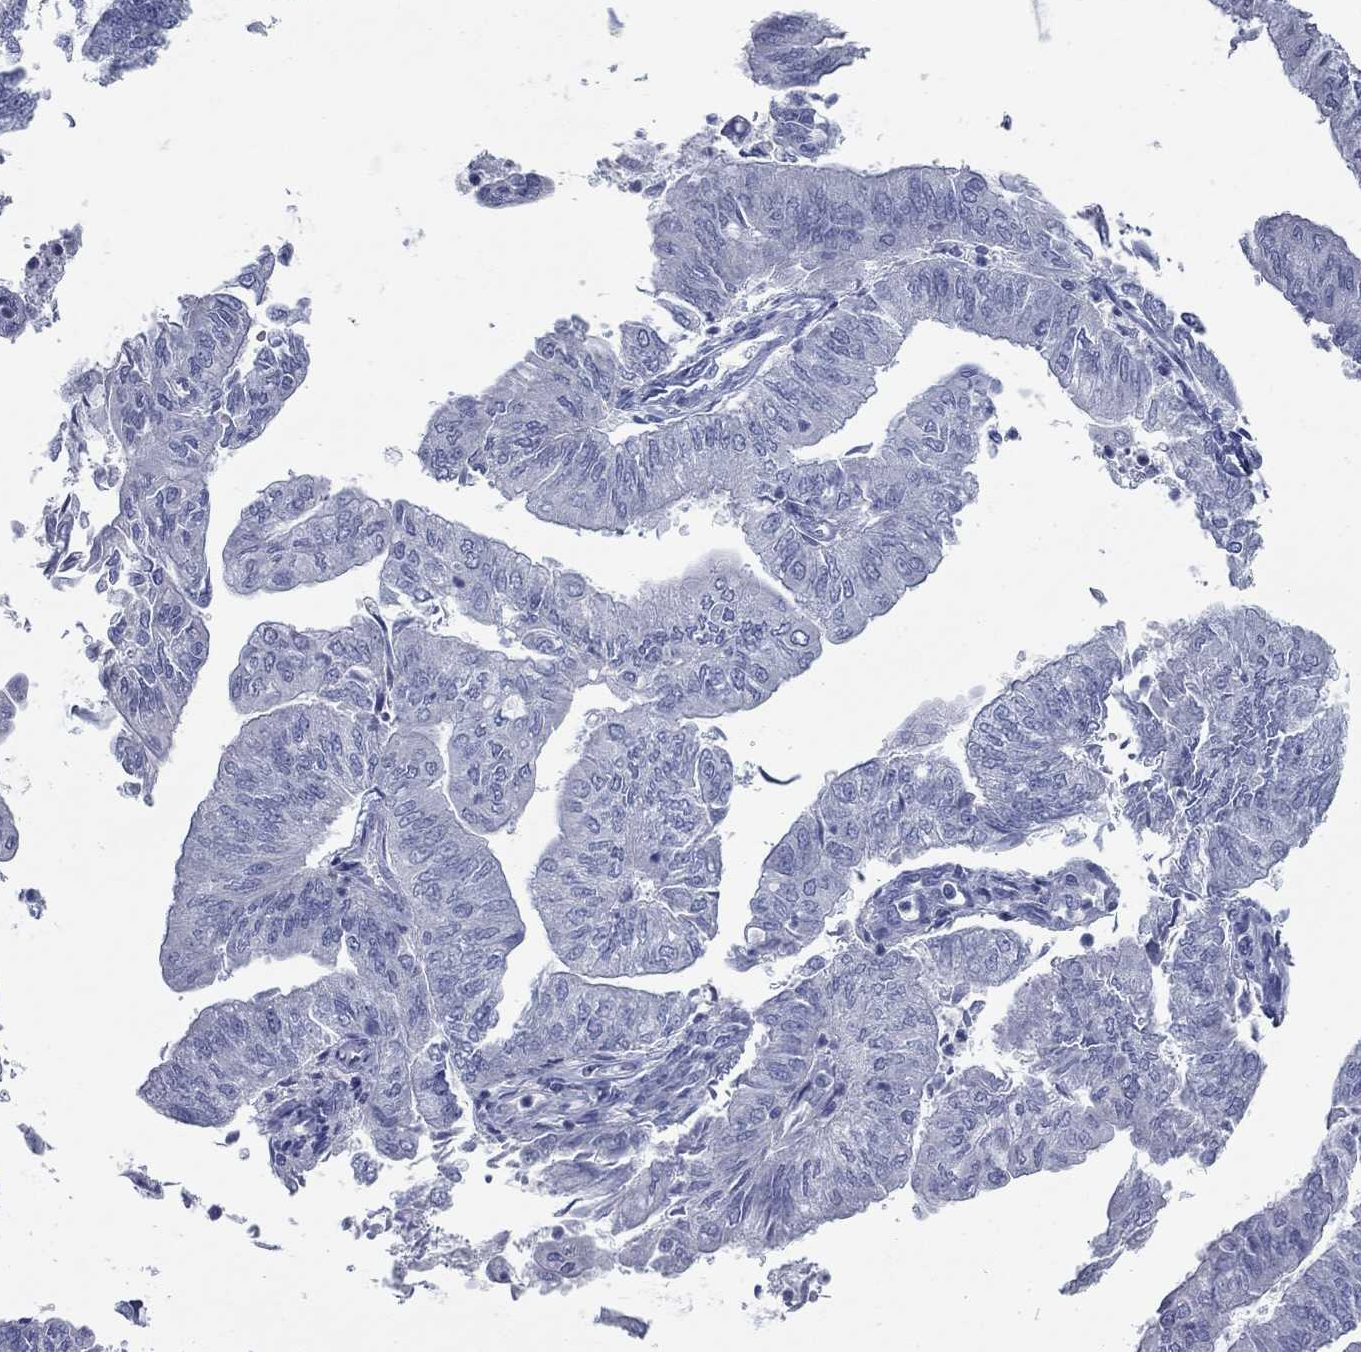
{"staining": {"intensity": "negative", "quantity": "none", "location": "none"}, "tissue": "endometrial cancer", "cell_type": "Tumor cells", "image_type": "cancer", "snomed": [{"axis": "morphology", "description": "Adenocarcinoma, NOS"}, {"axis": "topography", "description": "Endometrium"}], "caption": "Immunohistochemistry (IHC) of endometrial adenocarcinoma displays no positivity in tumor cells.", "gene": "TAC1", "patient": {"sex": "female", "age": 59}}